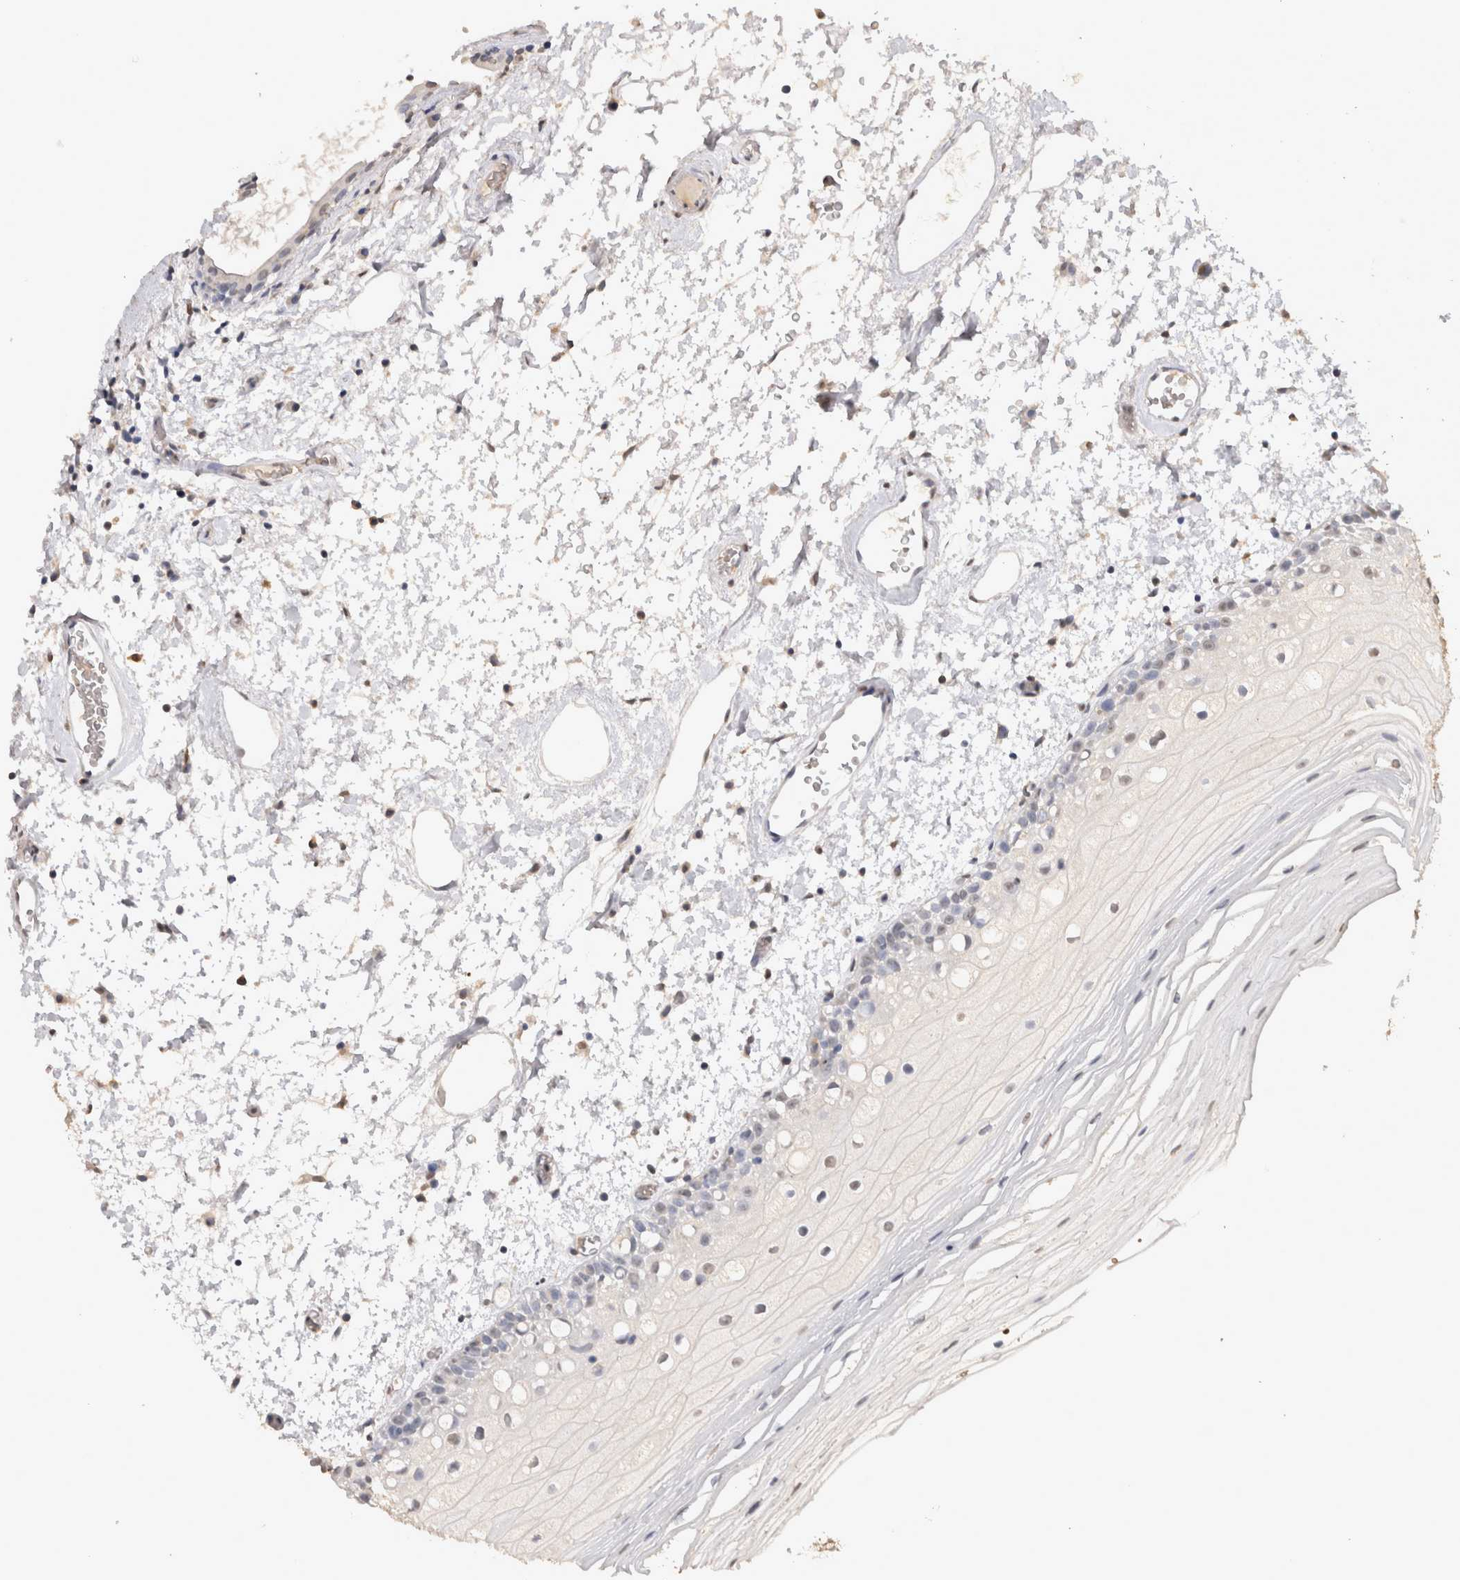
{"staining": {"intensity": "negative", "quantity": "none", "location": "none"}, "tissue": "oral mucosa", "cell_type": "Squamous epithelial cells", "image_type": "normal", "snomed": [{"axis": "morphology", "description": "Normal tissue, NOS"}, {"axis": "topography", "description": "Oral tissue"}], "caption": "Immunohistochemistry photomicrograph of normal oral mucosa stained for a protein (brown), which exhibits no expression in squamous epithelial cells. (DAB immunohistochemistry (IHC), high magnification).", "gene": "LGALS2", "patient": {"sex": "male", "age": 52}}